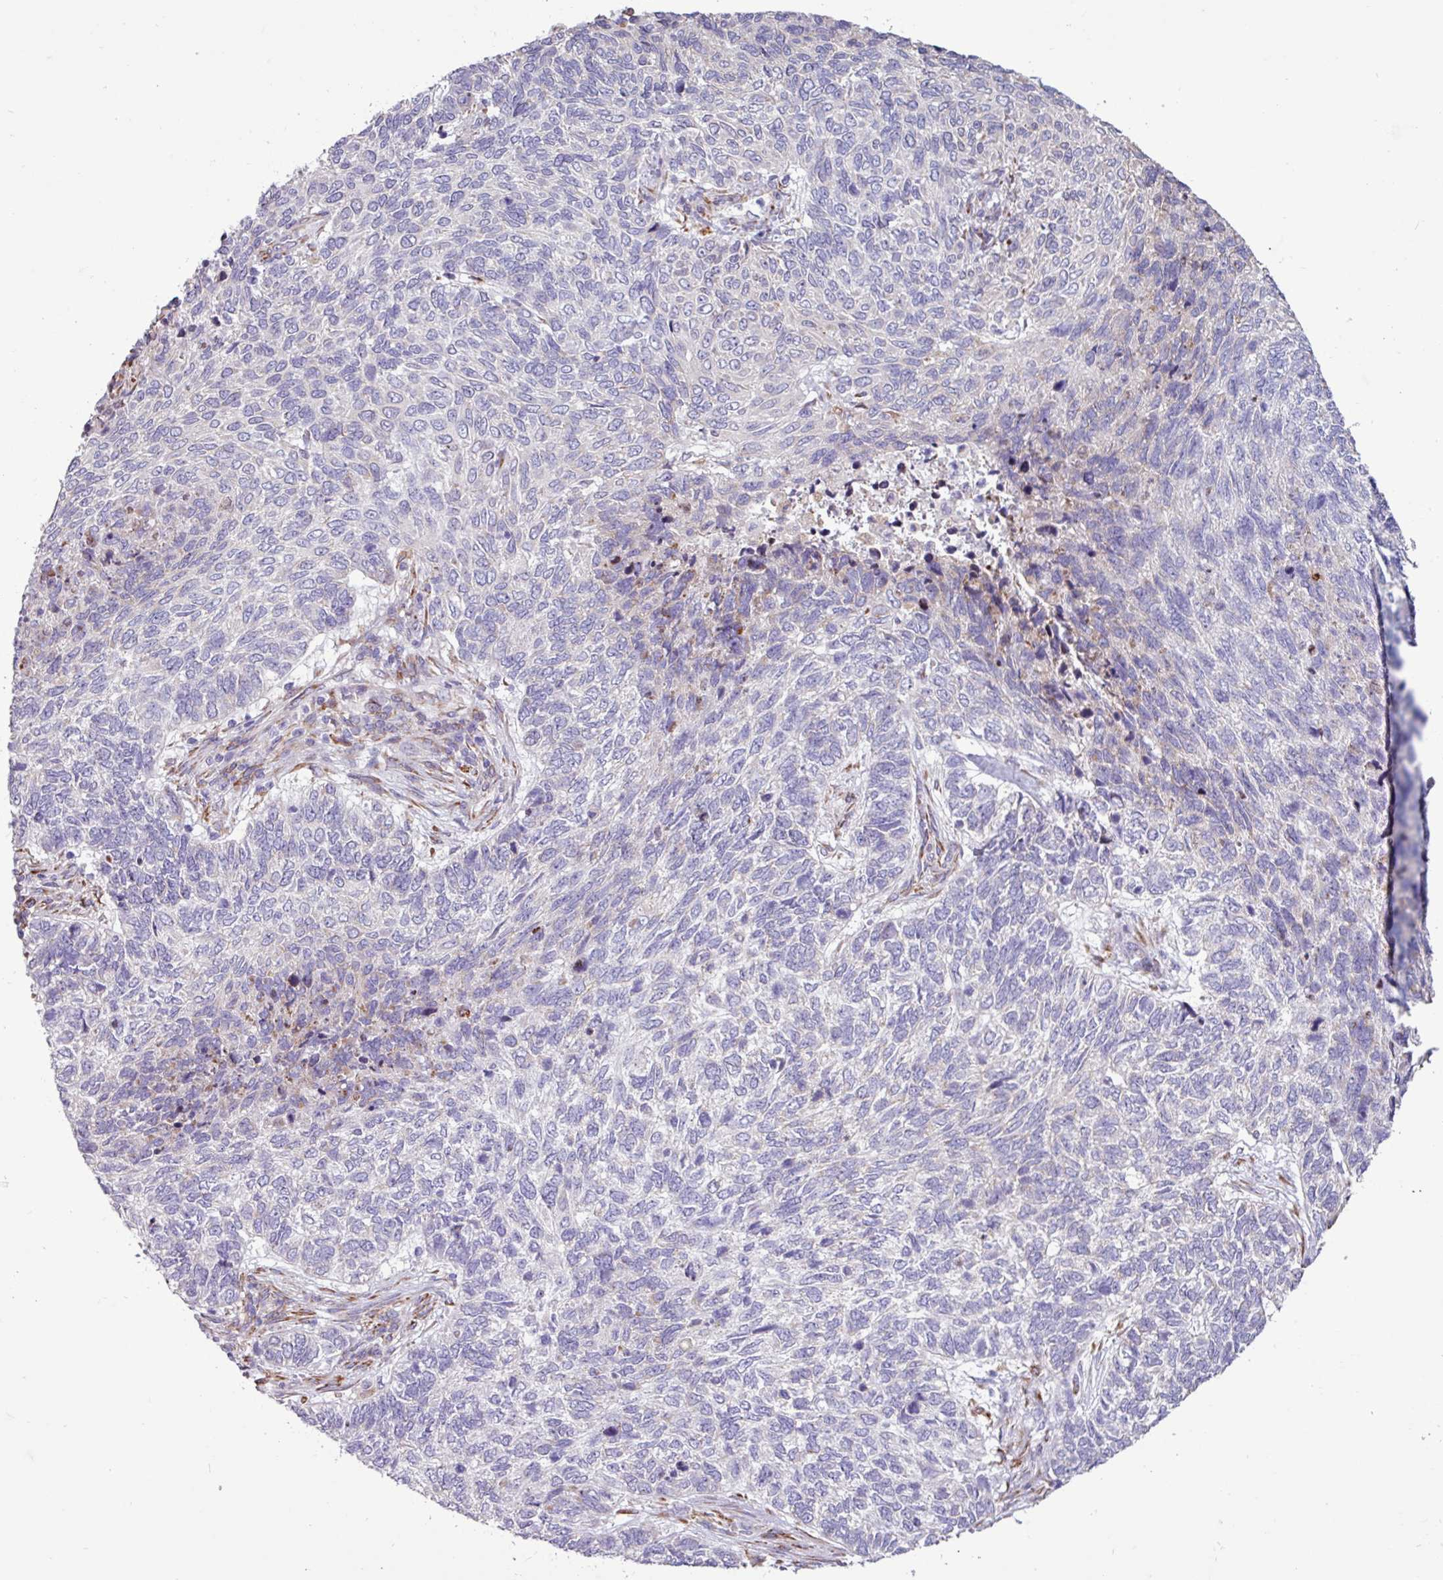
{"staining": {"intensity": "negative", "quantity": "none", "location": "none"}, "tissue": "skin cancer", "cell_type": "Tumor cells", "image_type": "cancer", "snomed": [{"axis": "morphology", "description": "Basal cell carcinoma"}, {"axis": "topography", "description": "Skin"}], "caption": "Immunohistochemical staining of human skin cancer shows no significant positivity in tumor cells.", "gene": "PPP1R35", "patient": {"sex": "female", "age": 65}}